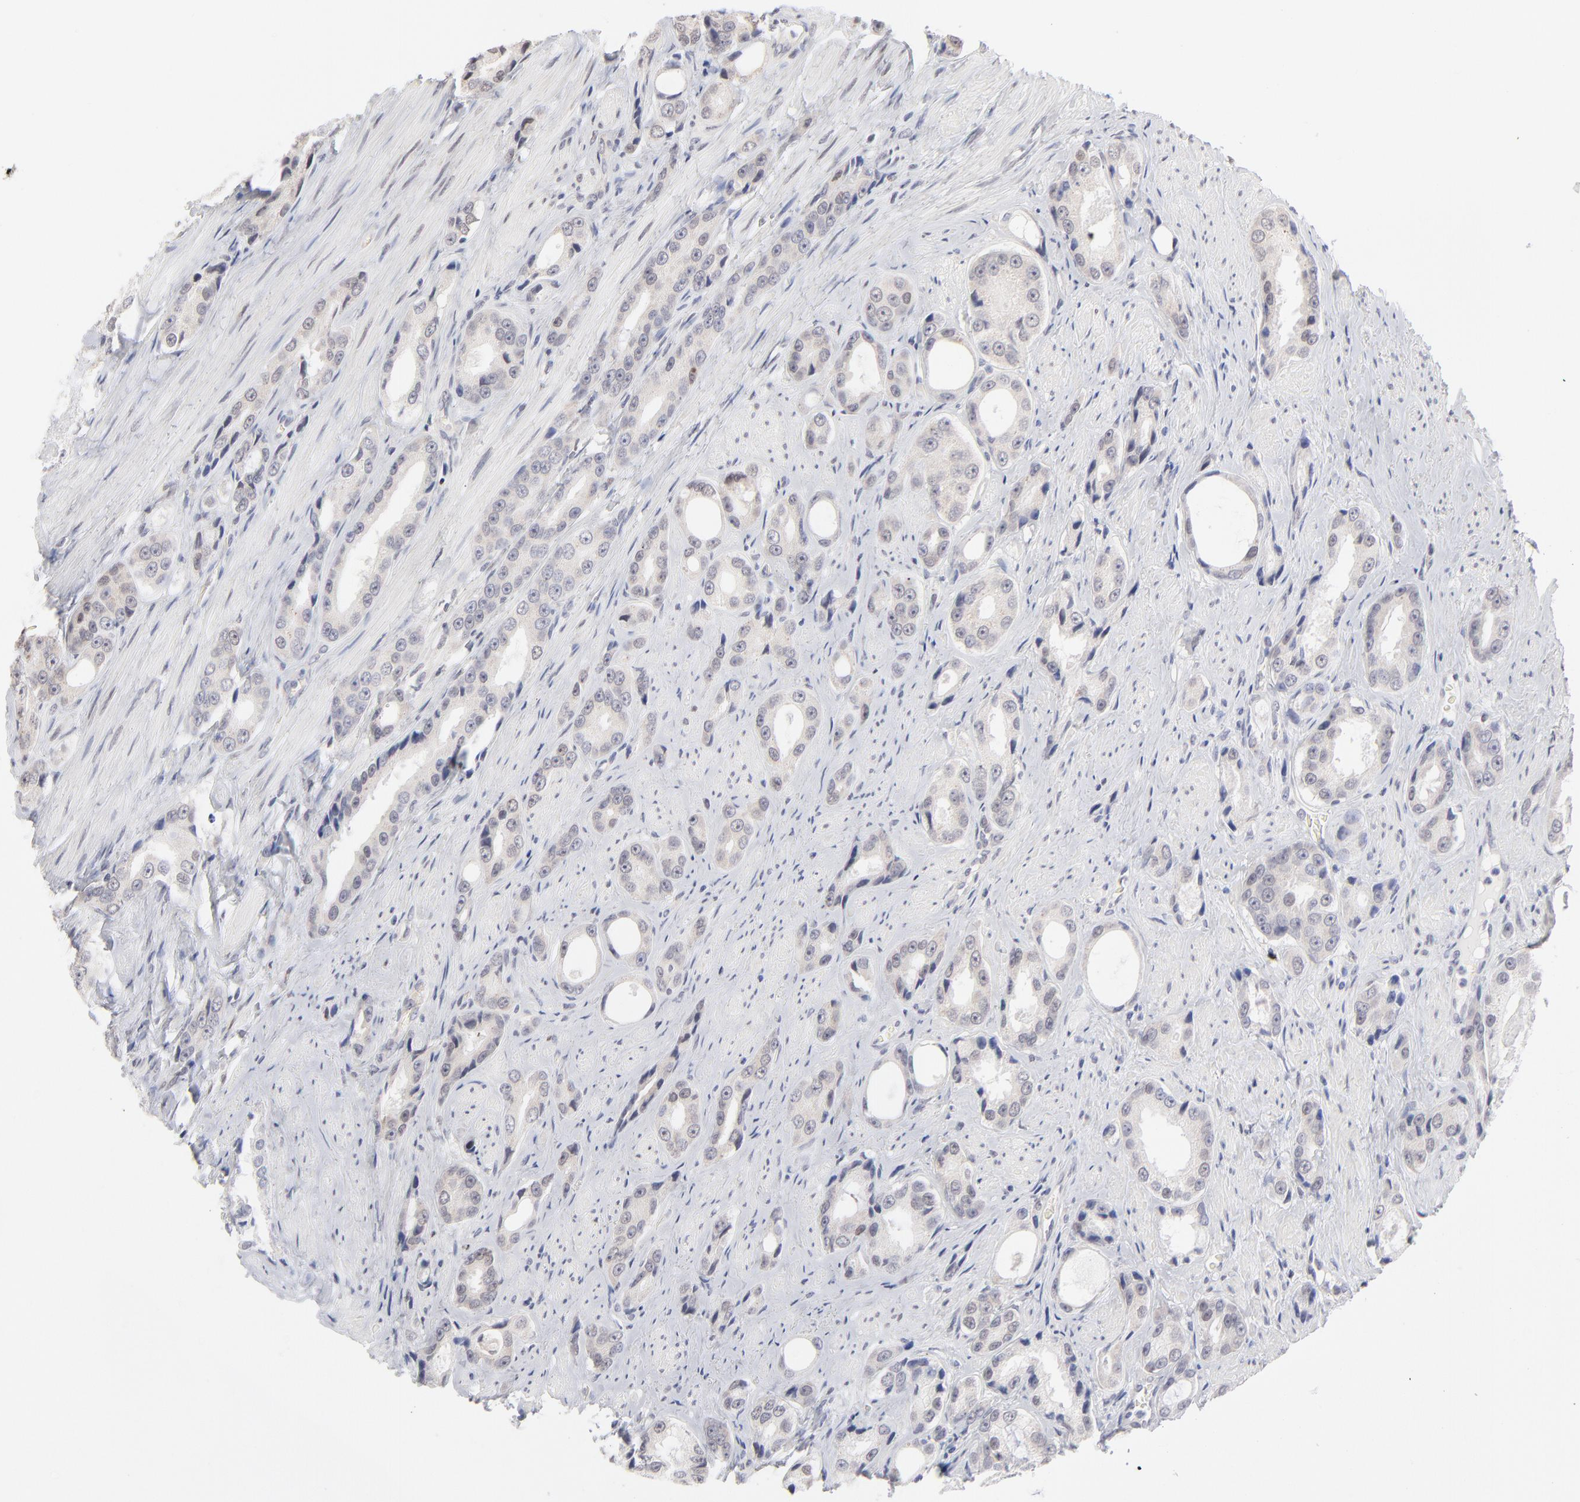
{"staining": {"intensity": "weak", "quantity": "<25%", "location": "nuclear"}, "tissue": "prostate cancer", "cell_type": "Tumor cells", "image_type": "cancer", "snomed": [{"axis": "morphology", "description": "Adenocarcinoma, Medium grade"}, {"axis": "topography", "description": "Prostate"}], "caption": "The micrograph displays no significant expression in tumor cells of prostate medium-grade adenocarcinoma. Nuclei are stained in blue.", "gene": "RBM3", "patient": {"sex": "male", "age": 60}}